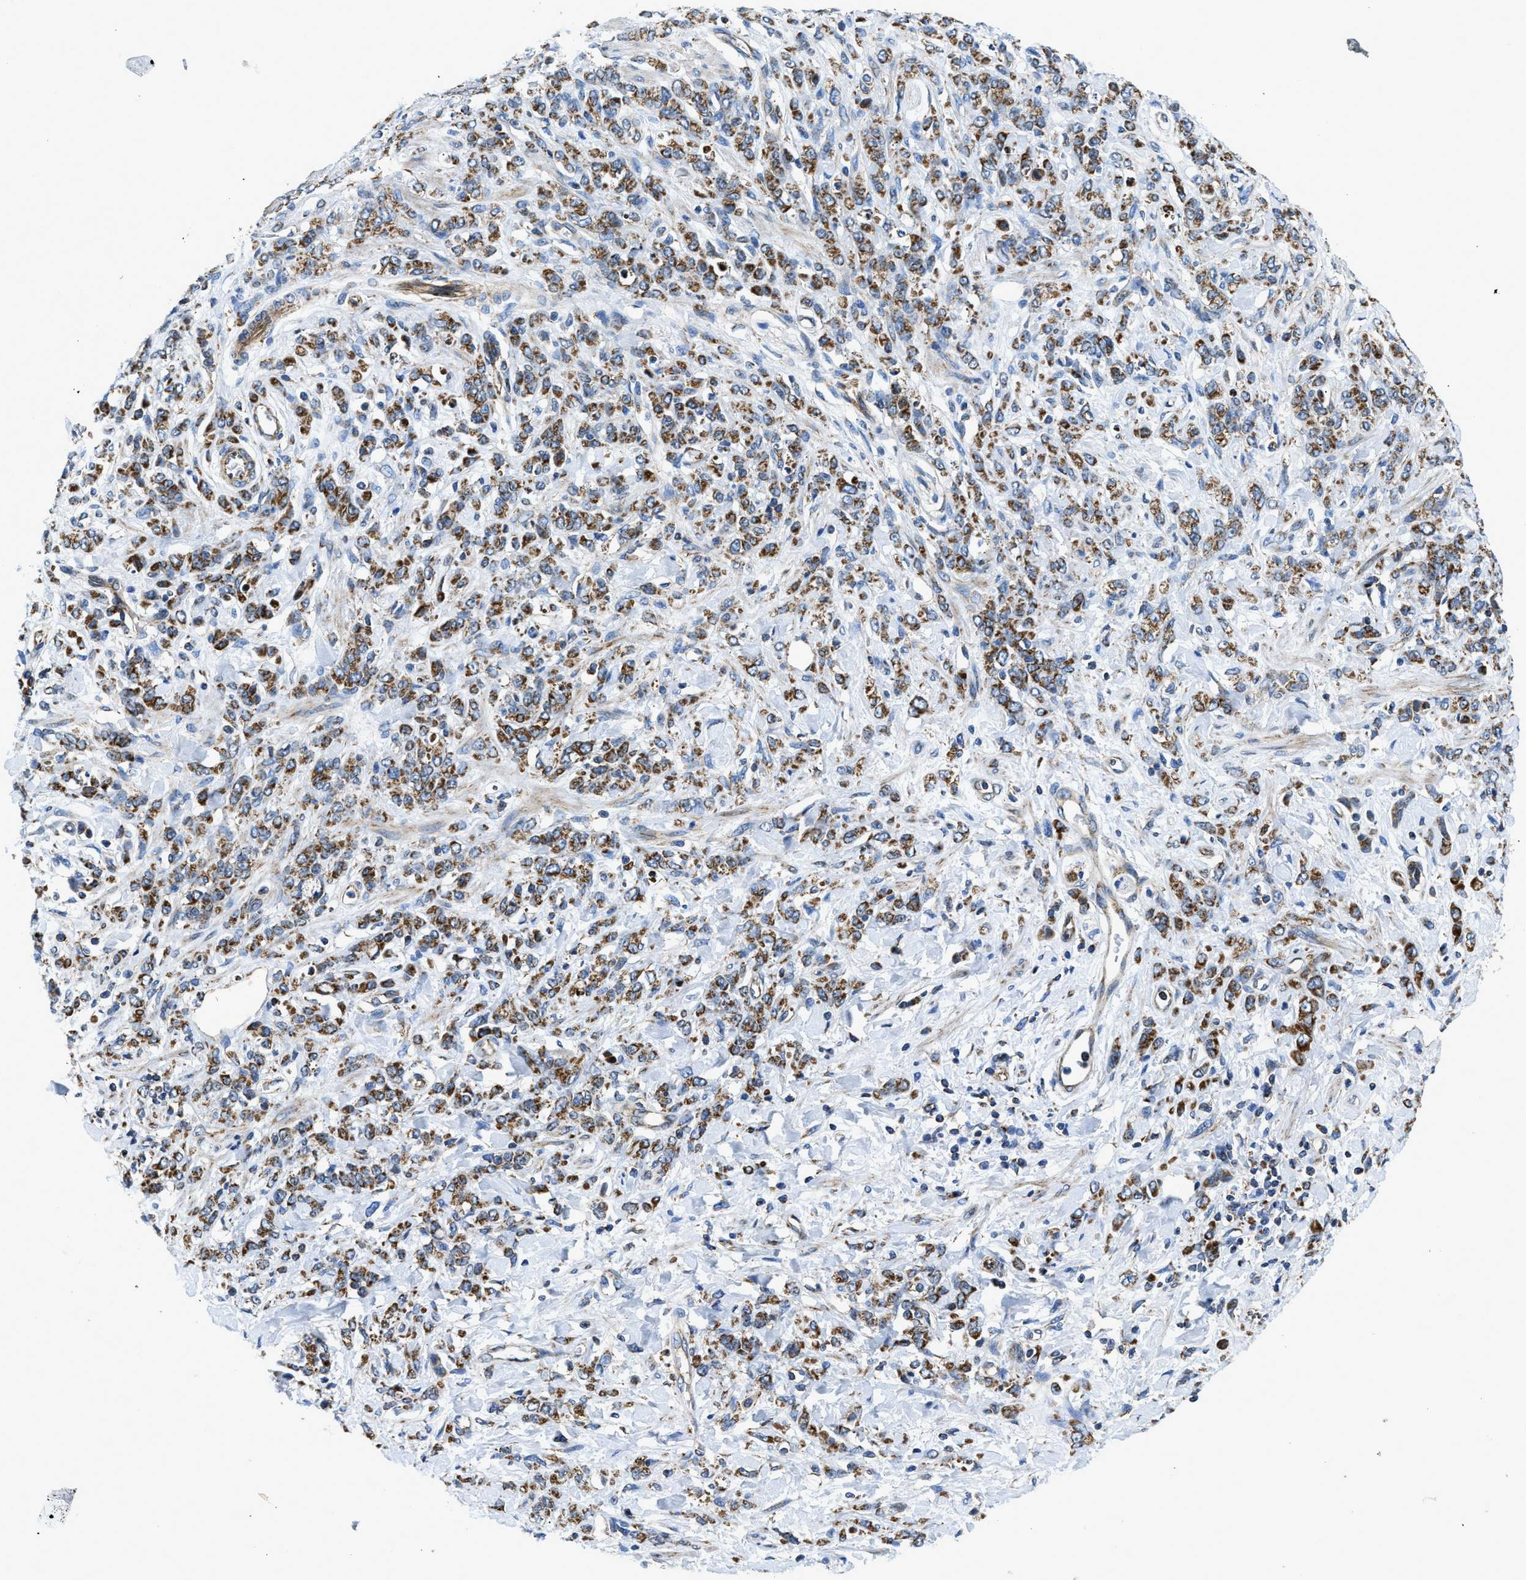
{"staining": {"intensity": "strong", "quantity": ">75%", "location": "cytoplasmic/membranous"}, "tissue": "stomach cancer", "cell_type": "Tumor cells", "image_type": "cancer", "snomed": [{"axis": "morphology", "description": "Normal tissue, NOS"}, {"axis": "morphology", "description": "Adenocarcinoma, NOS"}, {"axis": "topography", "description": "Stomach"}], "caption": "Stomach cancer was stained to show a protein in brown. There is high levels of strong cytoplasmic/membranous staining in approximately >75% of tumor cells.", "gene": "STK33", "patient": {"sex": "male", "age": 82}}